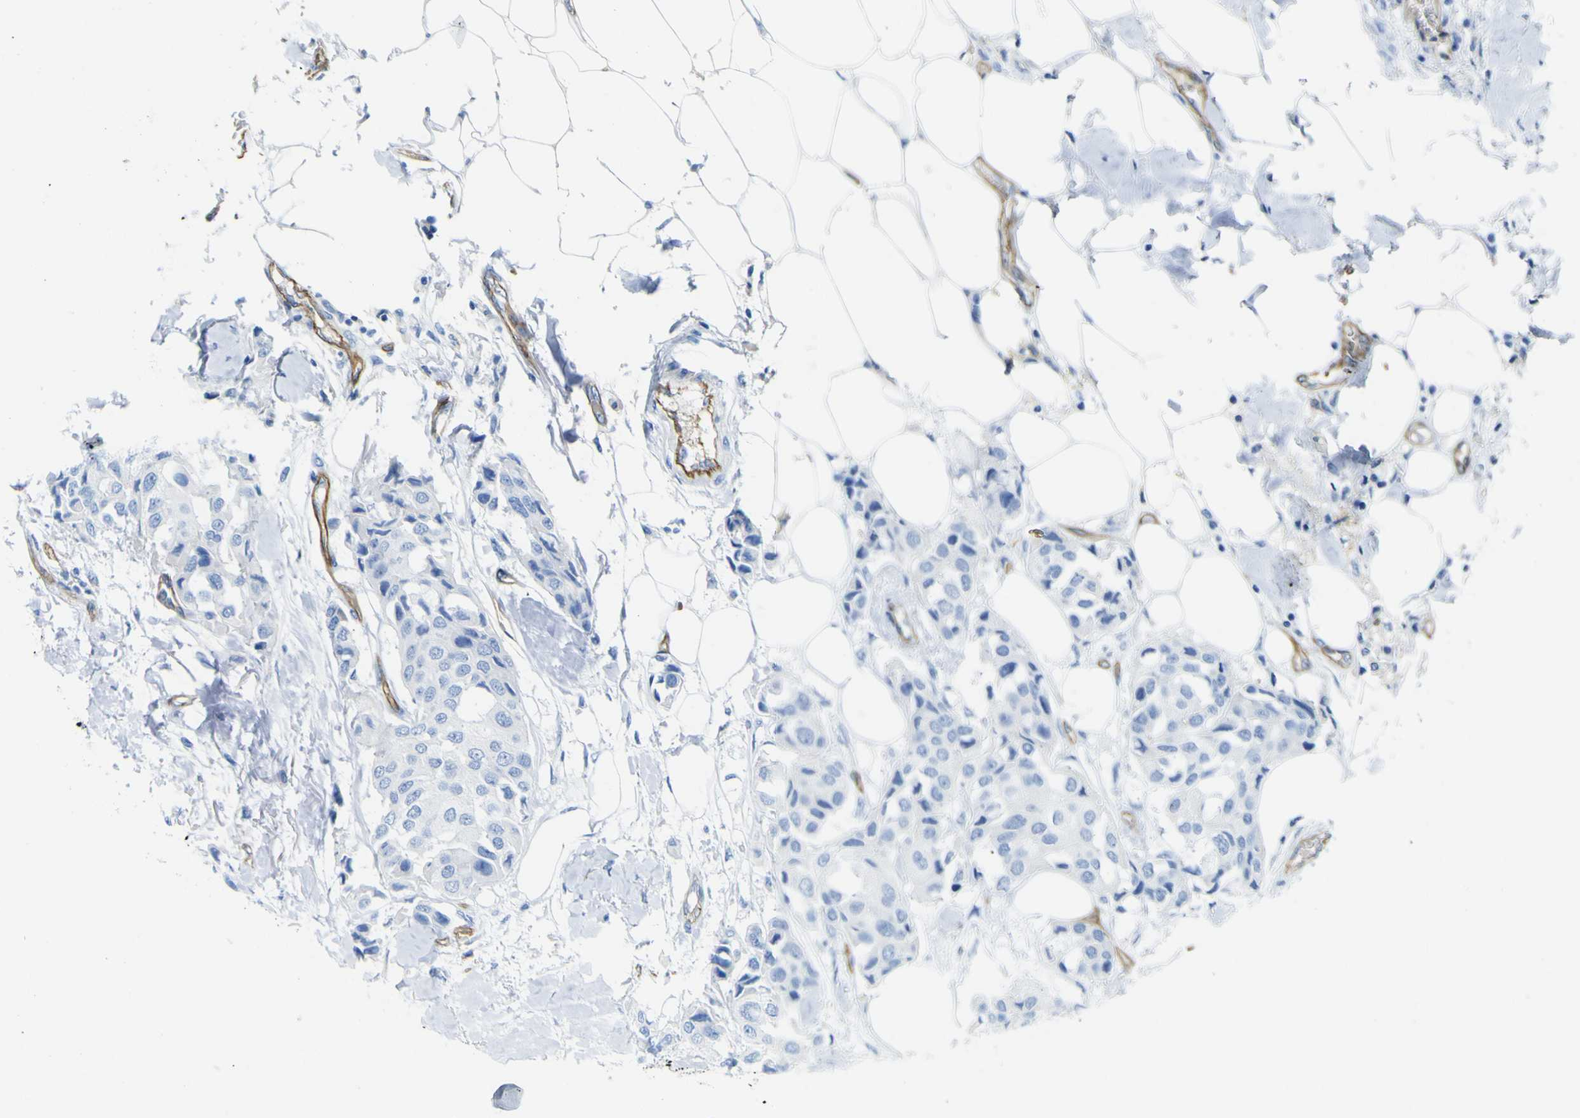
{"staining": {"intensity": "negative", "quantity": "none", "location": "none"}, "tissue": "breast cancer", "cell_type": "Tumor cells", "image_type": "cancer", "snomed": [{"axis": "morphology", "description": "Duct carcinoma"}, {"axis": "topography", "description": "Breast"}], "caption": "Tumor cells are negative for brown protein staining in breast cancer (invasive ductal carcinoma). The staining is performed using DAB brown chromogen with nuclei counter-stained in using hematoxylin.", "gene": "CD93", "patient": {"sex": "female", "age": 80}}